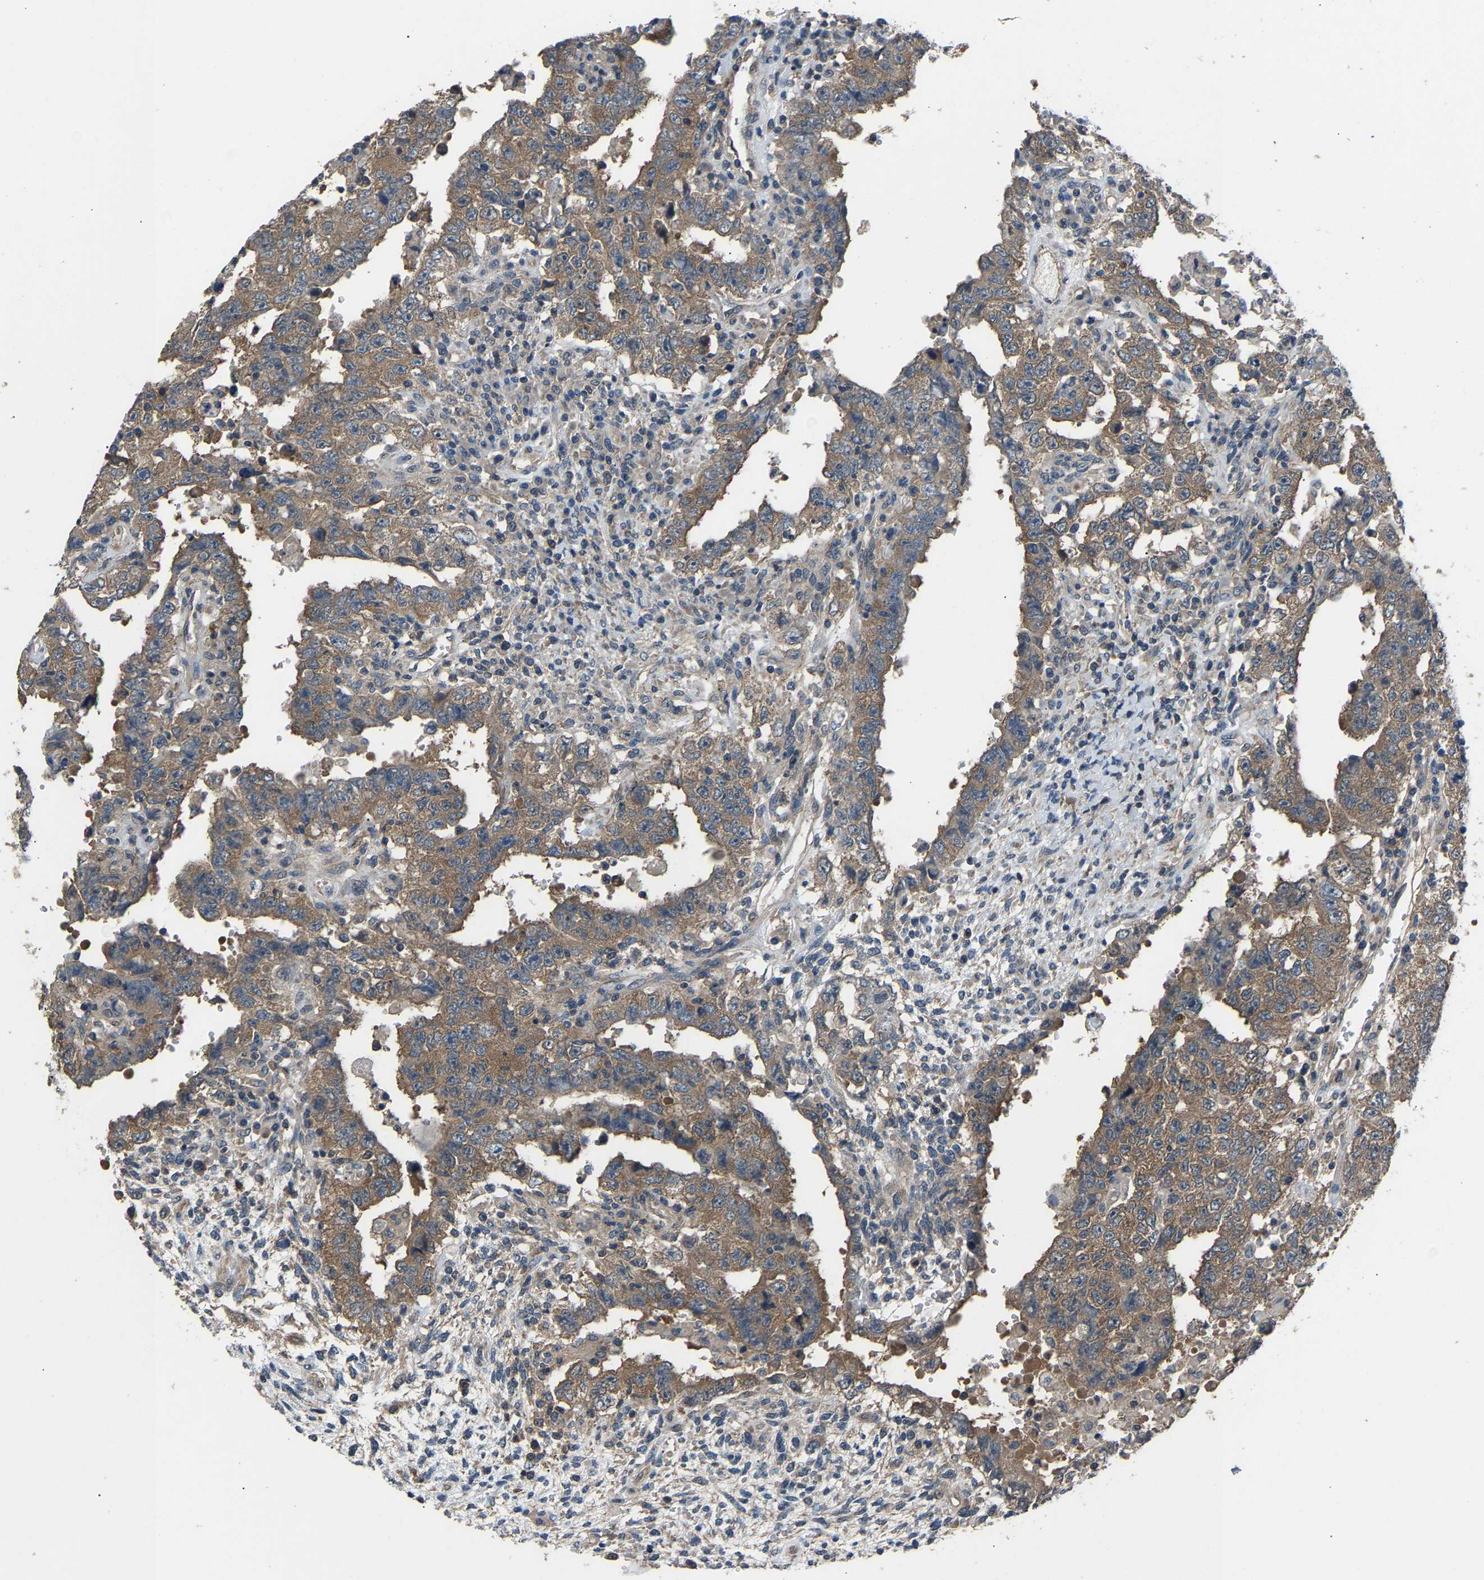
{"staining": {"intensity": "moderate", "quantity": ">75%", "location": "cytoplasmic/membranous"}, "tissue": "testis cancer", "cell_type": "Tumor cells", "image_type": "cancer", "snomed": [{"axis": "morphology", "description": "Carcinoma, Embryonal, NOS"}, {"axis": "topography", "description": "Testis"}], "caption": "Protein staining of testis cancer (embryonal carcinoma) tissue demonstrates moderate cytoplasmic/membranous positivity in about >75% of tumor cells. Nuclei are stained in blue.", "gene": "ABCC9", "patient": {"sex": "male", "age": 26}}